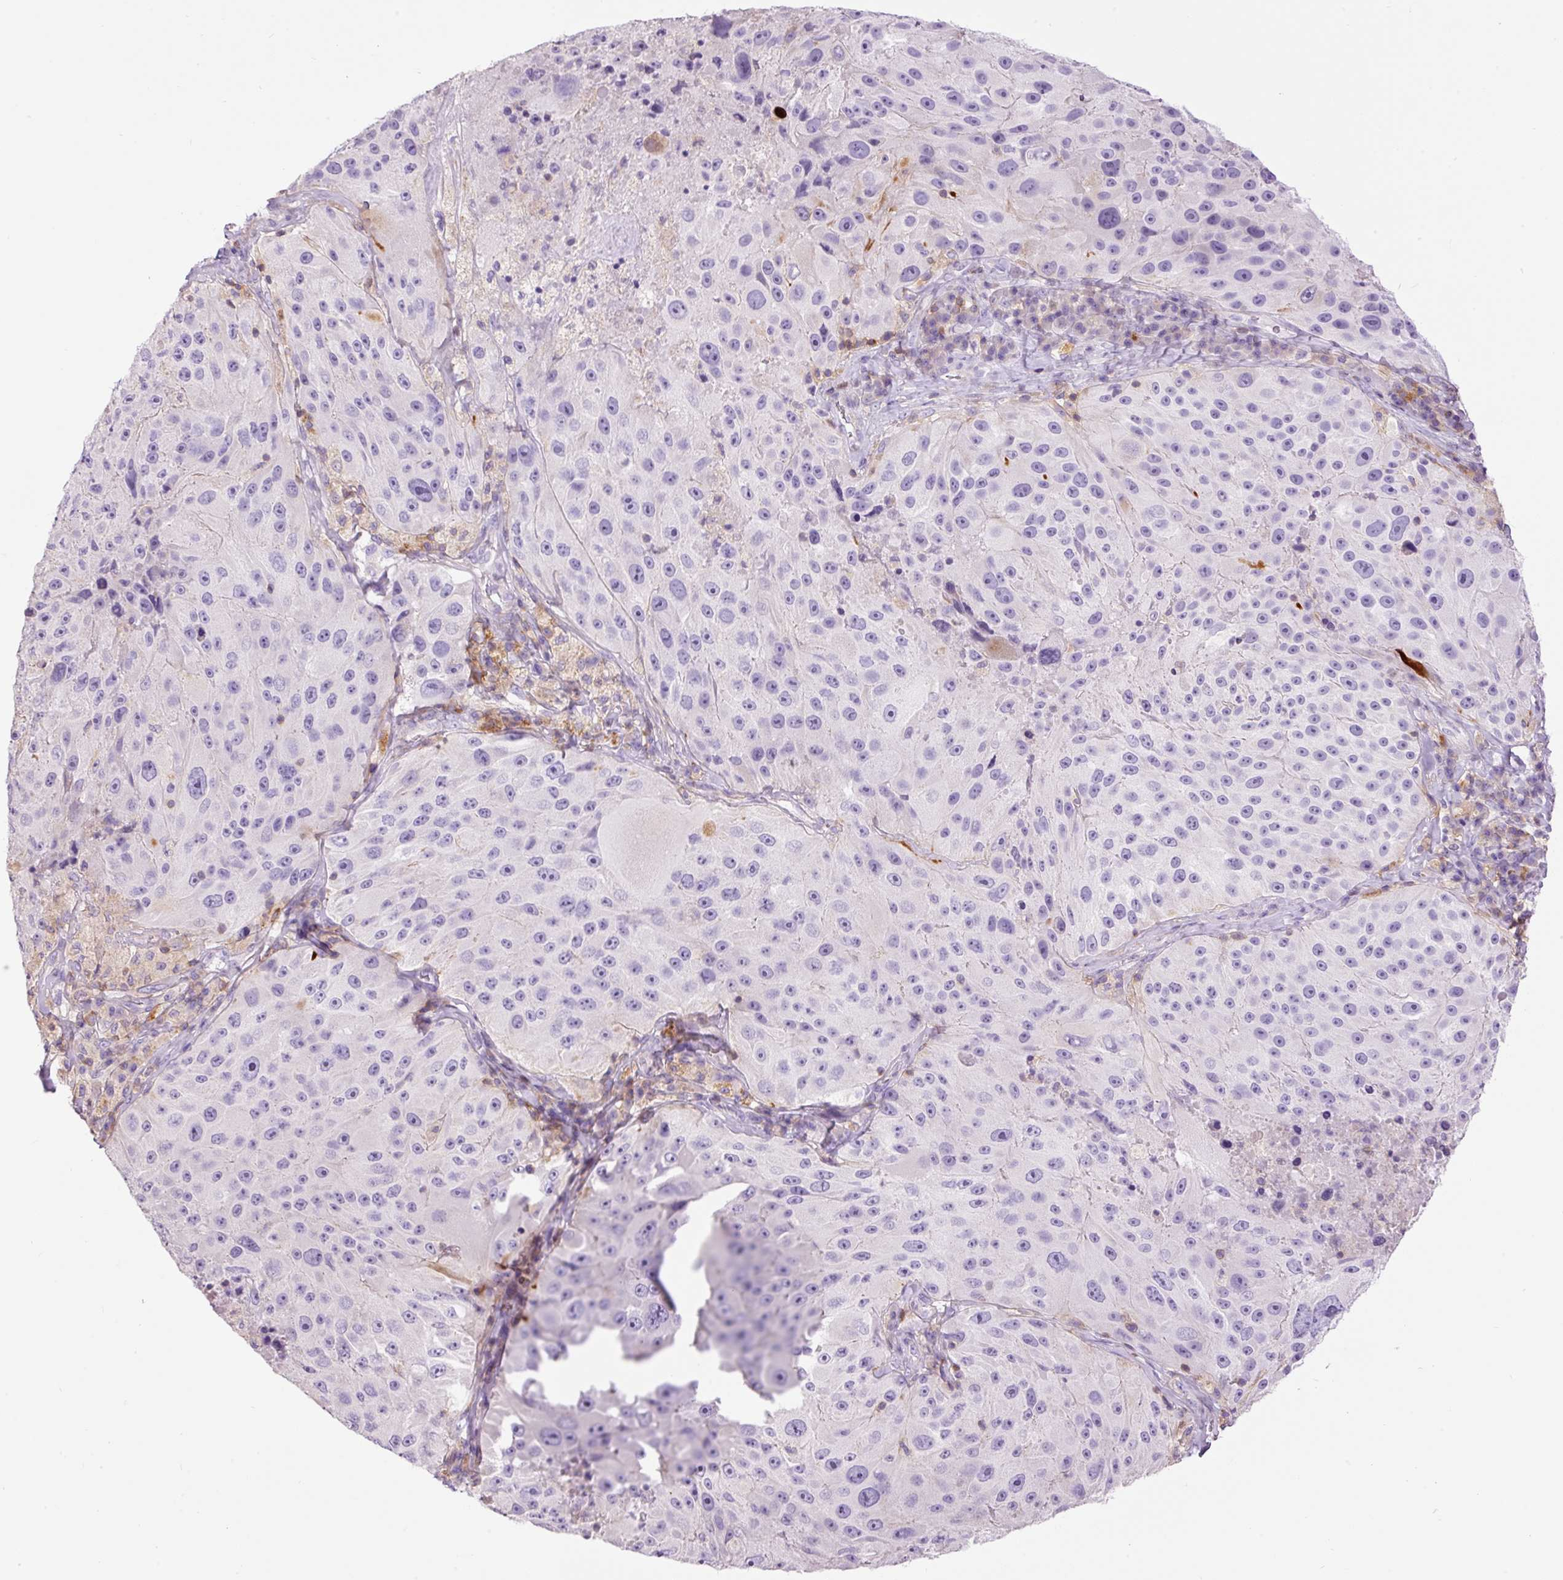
{"staining": {"intensity": "negative", "quantity": "none", "location": "none"}, "tissue": "melanoma", "cell_type": "Tumor cells", "image_type": "cancer", "snomed": [{"axis": "morphology", "description": "Malignant melanoma, Metastatic site"}, {"axis": "topography", "description": "Lymph node"}], "caption": "Protein analysis of melanoma demonstrates no significant staining in tumor cells.", "gene": "DOK6", "patient": {"sex": "male", "age": 62}}